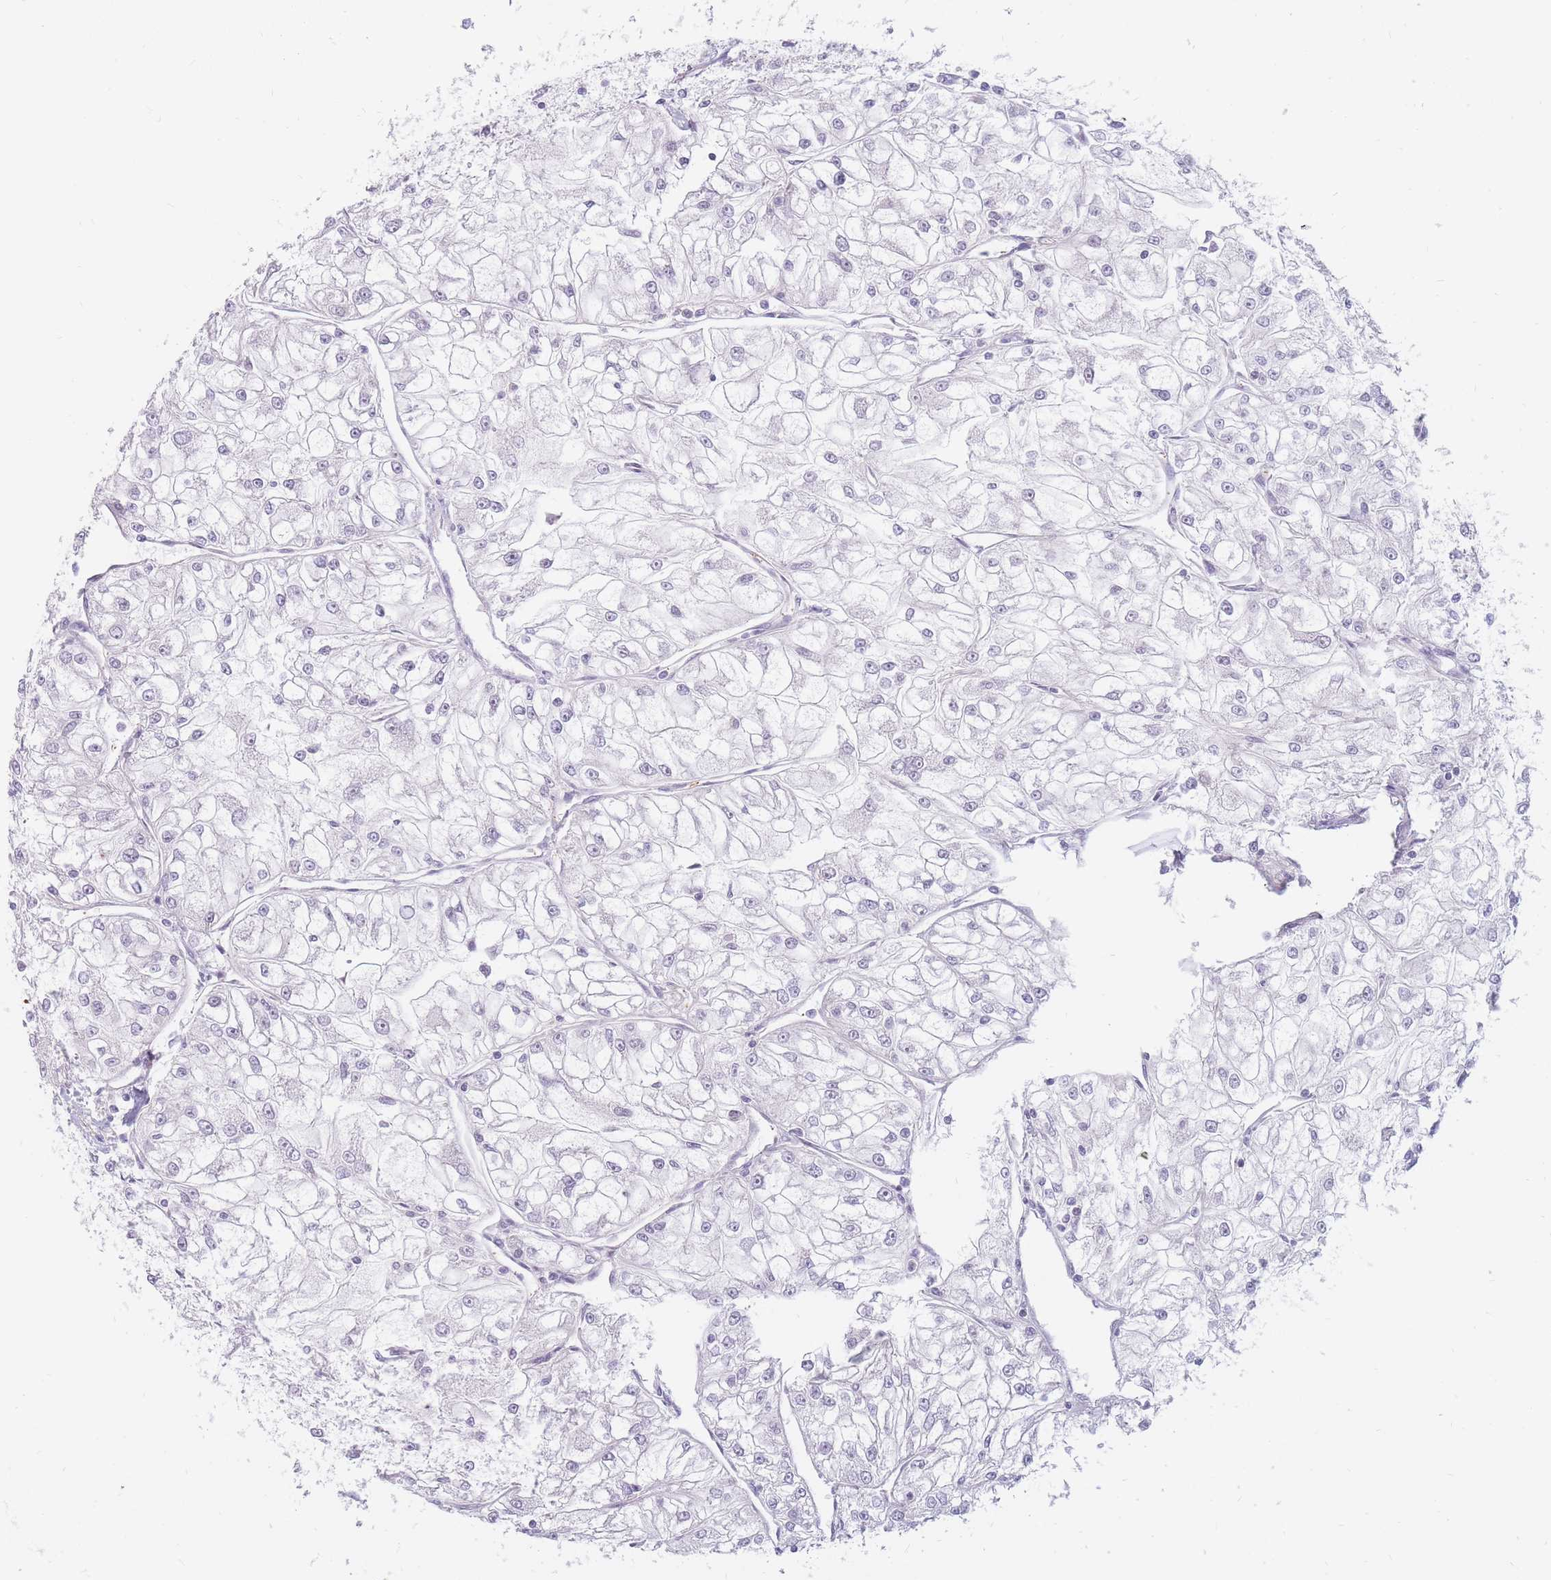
{"staining": {"intensity": "negative", "quantity": "none", "location": "none"}, "tissue": "renal cancer", "cell_type": "Tumor cells", "image_type": "cancer", "snomed": [{"axis": "morphology", "description": "Adenocarcinoma, NOS"}, {"axis": "topography", "description": "Kidney"}], "caption": "This image is of renal cancer (adenocarcinoma) stained with immunohistochemistry to label a protein in brown with the nuclei are counter-stained blue. There is no positivity in tumor cells.", "gene": "PTGDR", "patient": {"sex": "female", "age": 72}}